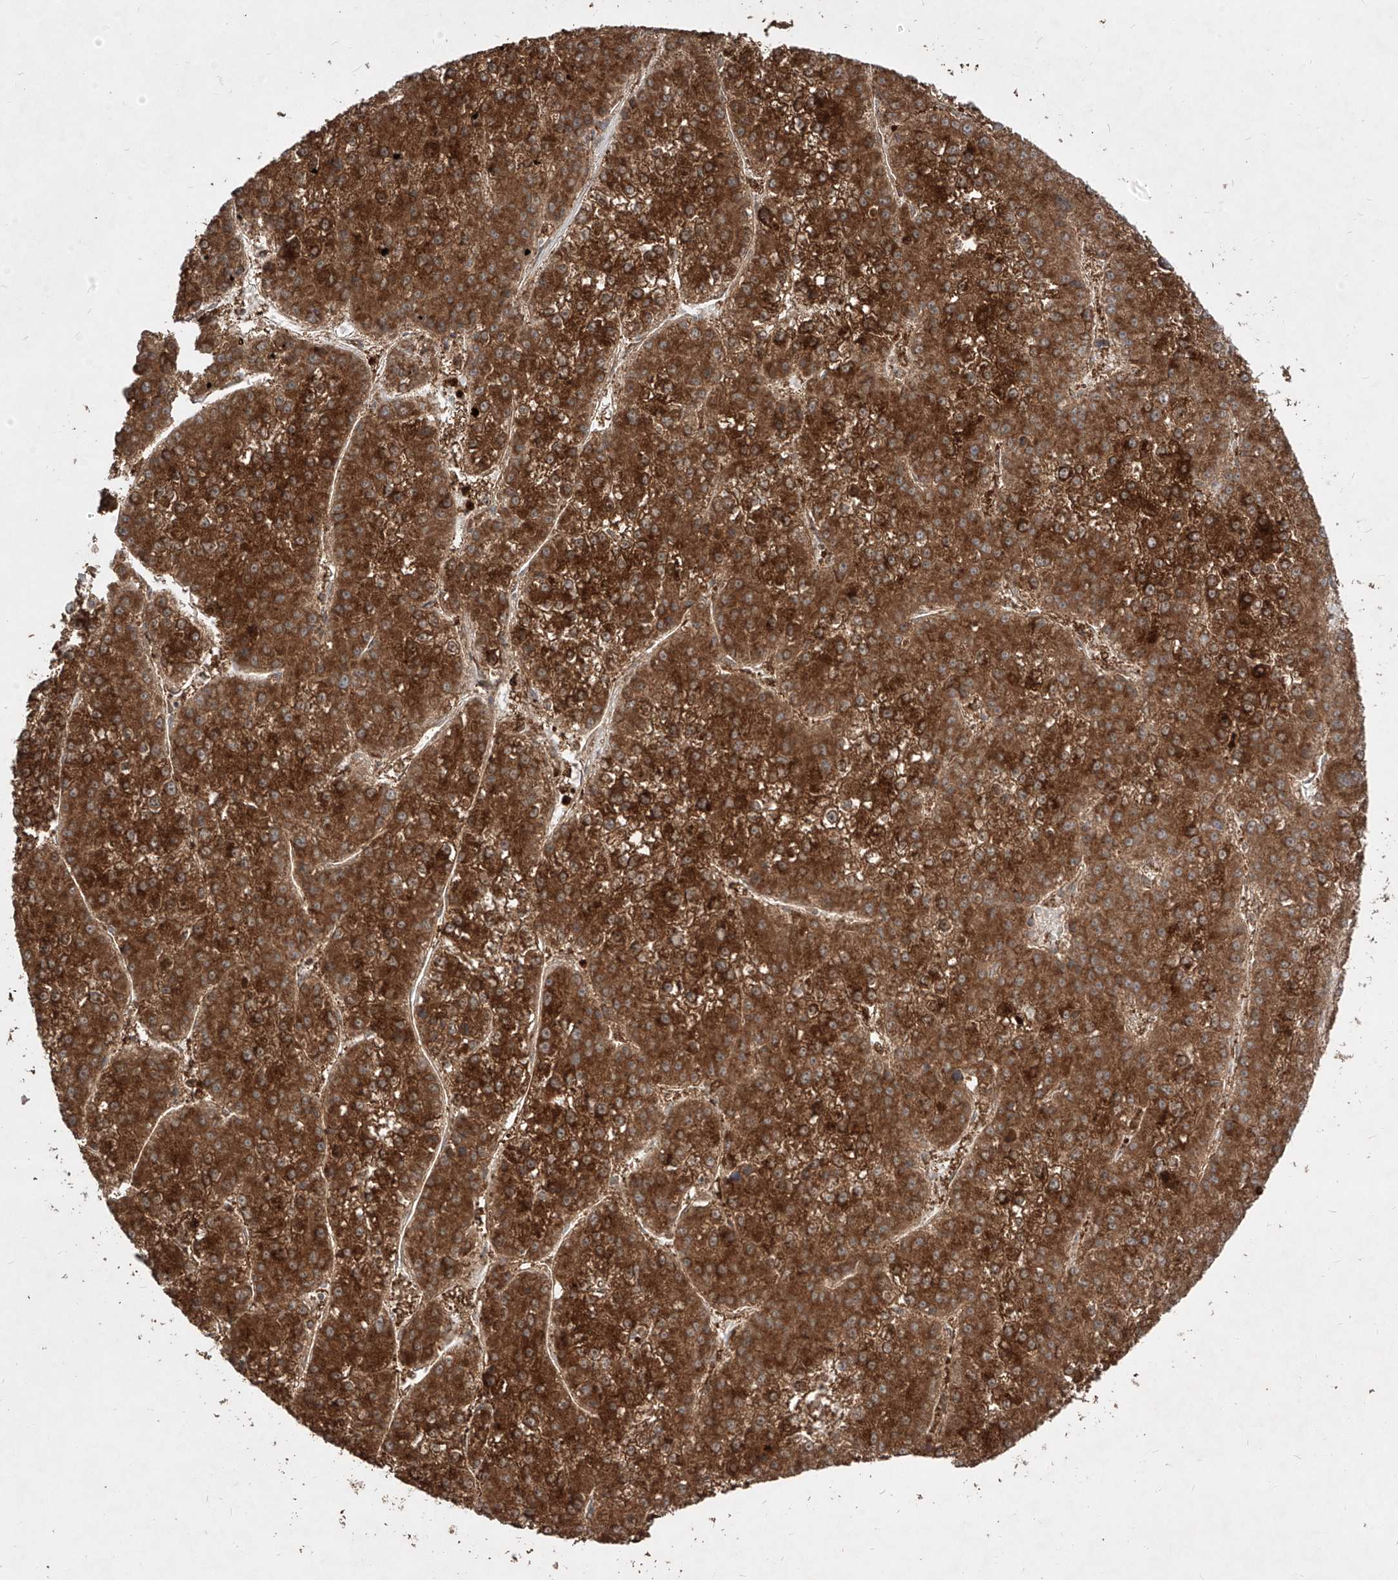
{"staining": {"intensity": "strong", "quantity": ">75%", "location": "cytoplasmic/membranous"}, "tissue": "liver cancer", "cell_type": "Tumor cells", "image_type": "cancer", "snomed": [{"axis": "morphology", "description": "Carcinoma, Hepatocellular, NOS"}, {"axis": "topography", "description": "Liver"}], "caption": "About >75% of tumor cells in human liver hepatocellular carcinoma reveal strong cytoplasmic/membranous protein expression as visualized by brown immunohistochemical staining.", "gene": "AIM2", "patient": {"sex": "female", "age": 73}}